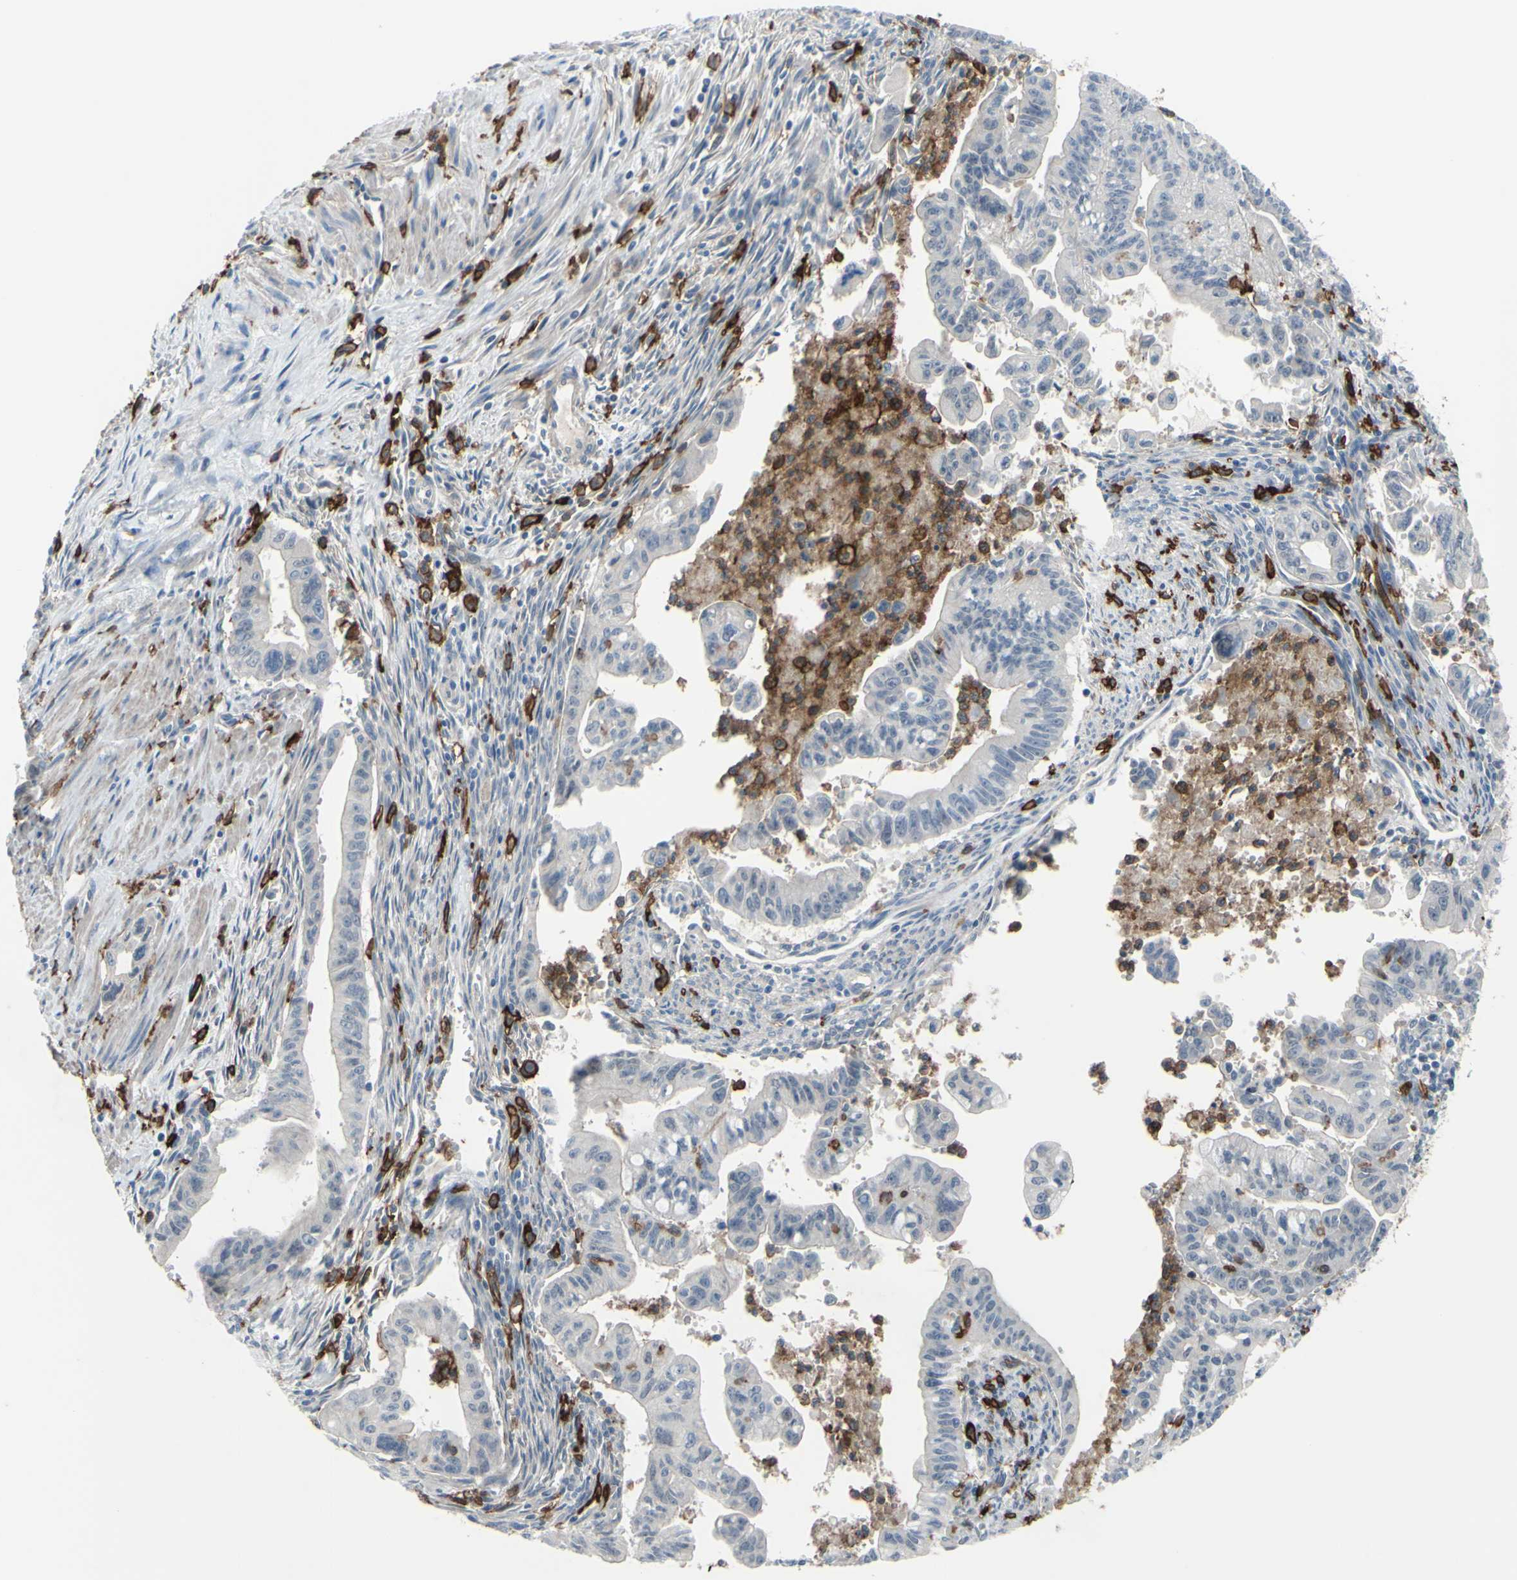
{"staining": {"intensity": "negative", "quantity": "none", "location": "none"}, "tissue": "pancreatic cancer", "cell_type": "Tumor cells", "image_type": "cancer", "snomed": [{"axis": "morphology", "description": "Adenocarcinoma, NOS"}, {"axis": "topography", "description": "Pancreas"}], "caption": "Tumor cells show no significant staining in adenocarcinoma (pancreatic).", "gene": "FCGR2A", "patient": {"sex": "male", "age": 70}}